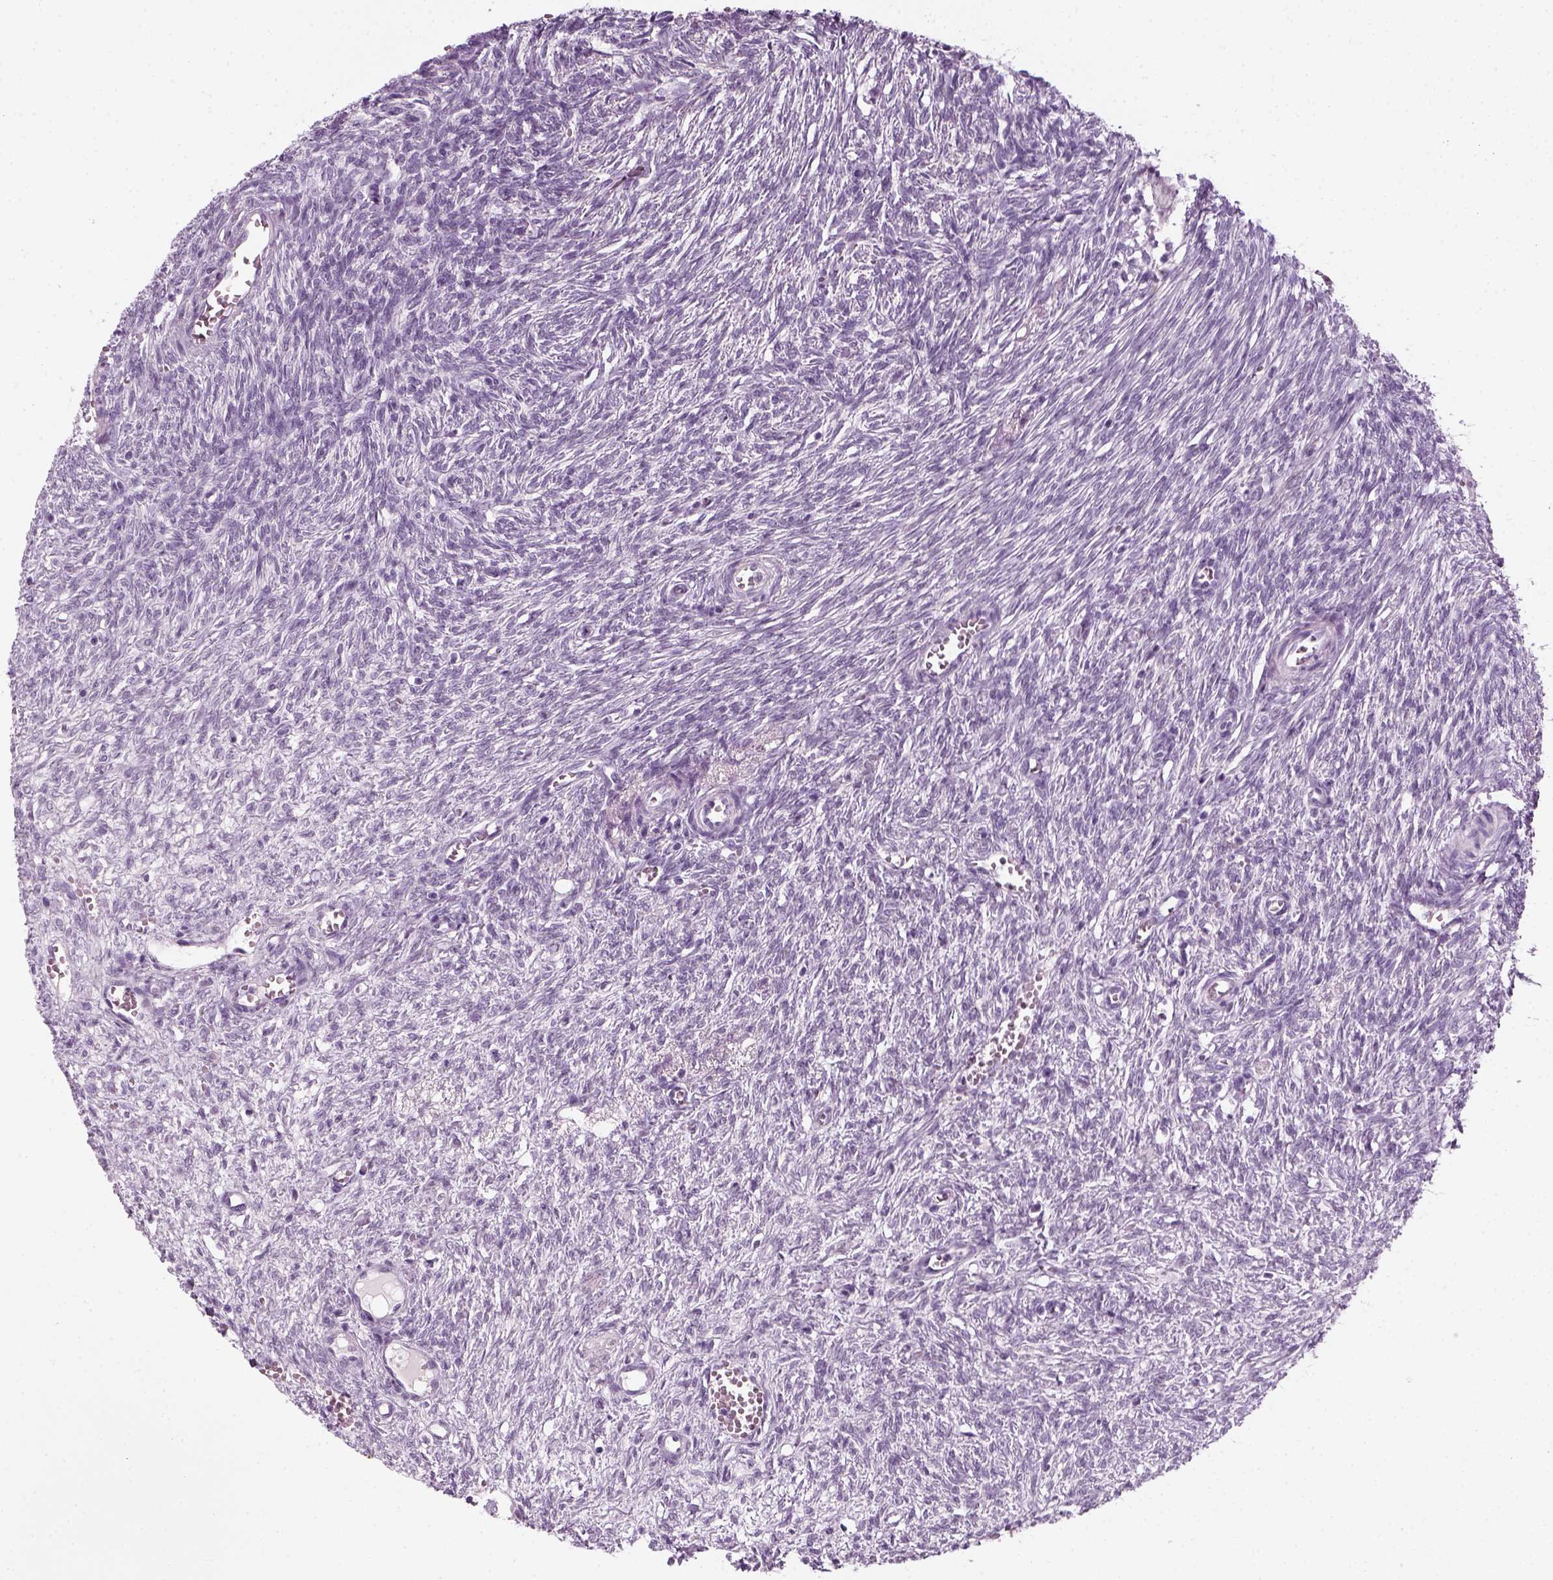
{"staining": {"intensity": "negative", "quantity": "none", "location": "none"}, "tissue": "ovary", "cell_type": "Follicle cells", "image_type": "normal", "snomed": [{"axis": "morphology", "description": "Normal tissue, NOS"}, {"axis": "topography", "description": "Ovary"}], "caption": "Normal ovary was stained to show a protein in brown. There is no significant expression in follicle cells. The staining is performed using DAB brown chromogen with nuclei counter-stained in using hematoxylin.", "gene": "KRT75", "patient": {"sex": "female", "age": 46}}